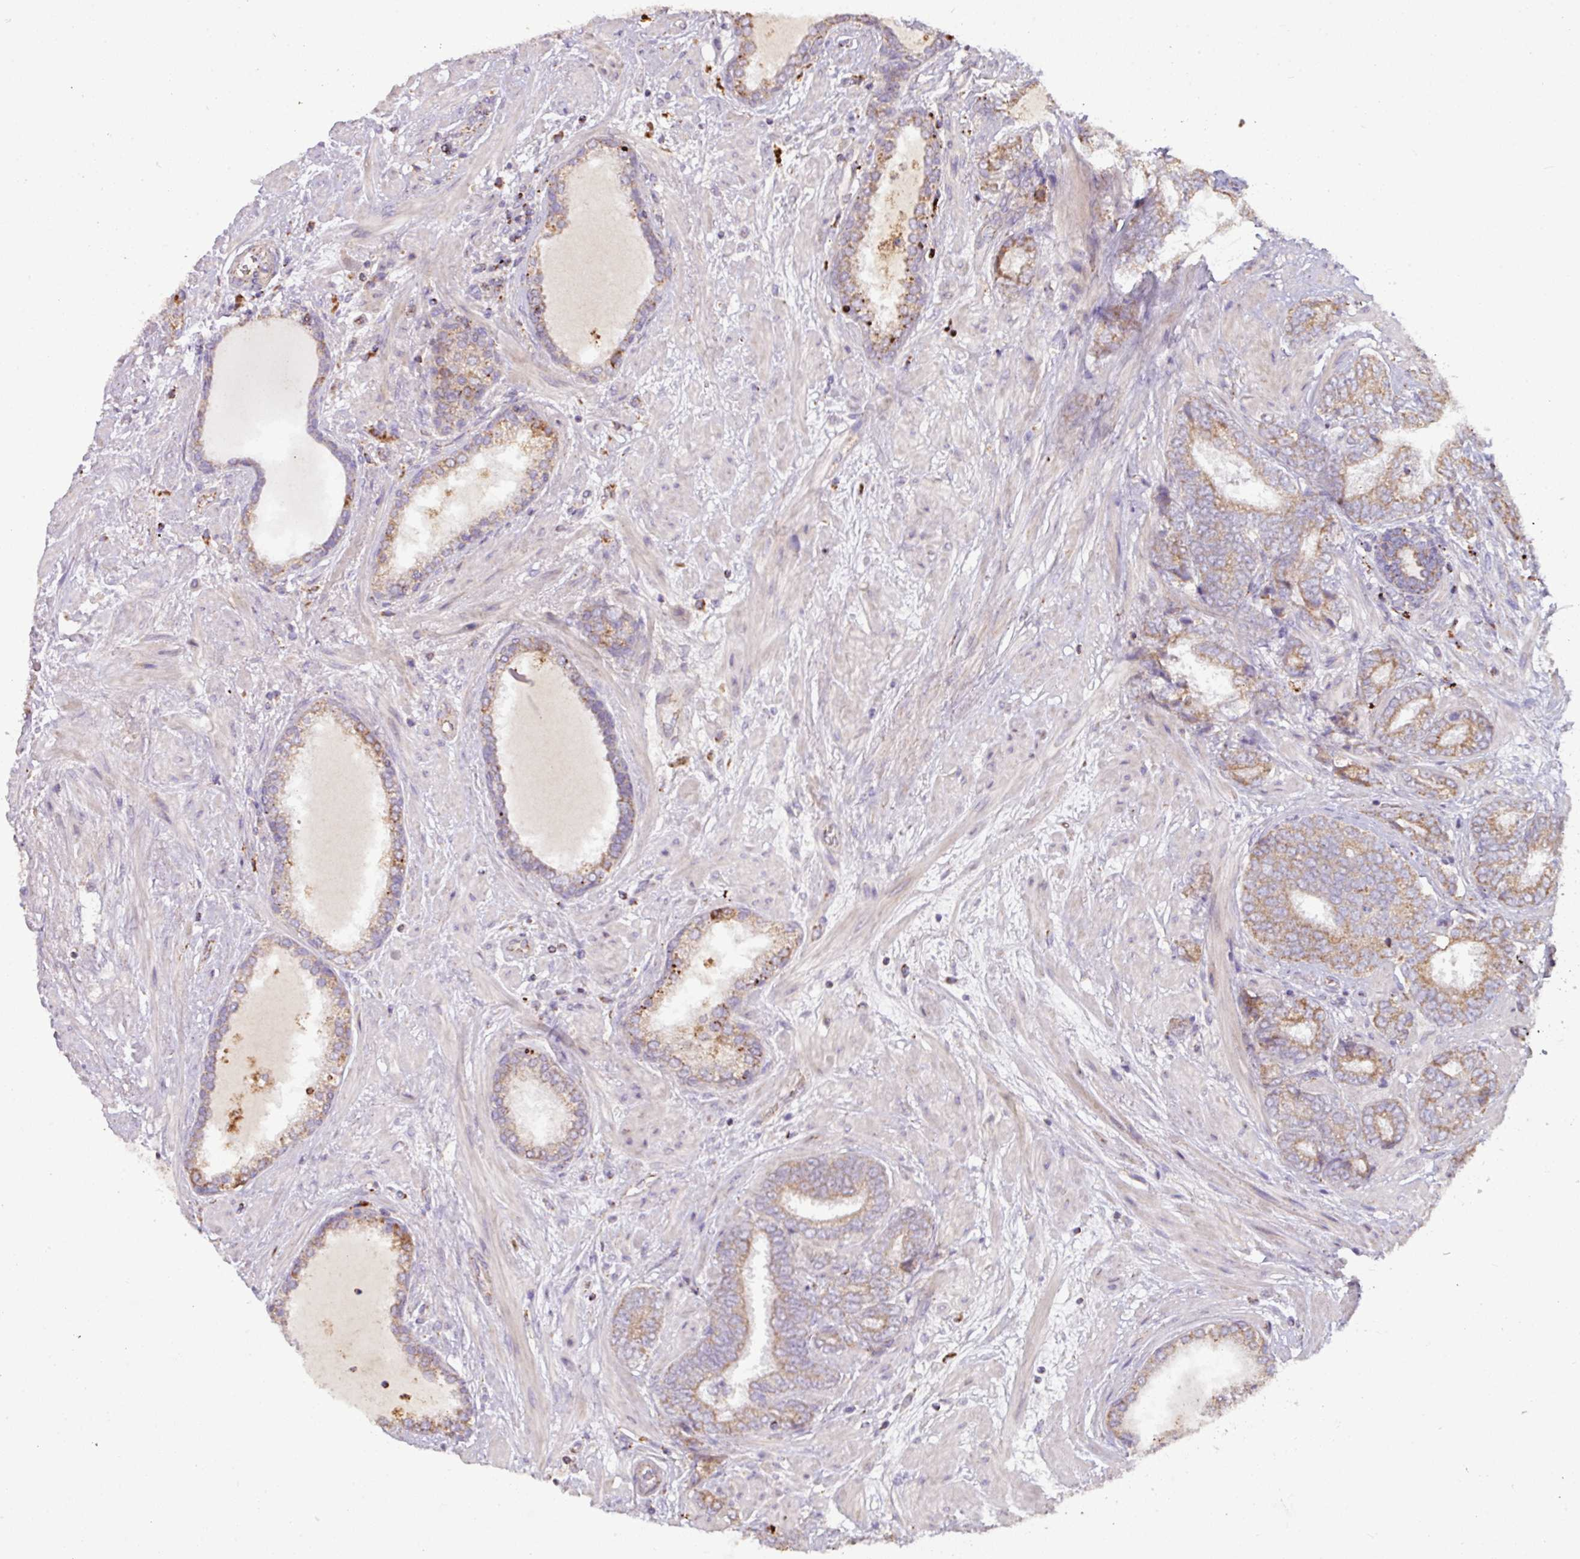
{"staining": {"intensity": "moderate", "quantity": ">75%", "location": "cytoplasmic/membranous"}, "tissue": "prostate cancer", "cell_type": "Tumor cells", "image_type": "cancer", "snomed": [{"axis": "morphology", "description": "Adenocarcinoma, High grade"}, {"axis": "topography", "description": "Prostate"}], "caption": "Brown immunohistochemical staining in human prostate cancer (high-grade adenocarcinoma) exhibits moderate cytoplasmic/membranous staining in about >75% of tumor cells. The staining is performed using DAB (3,3'-diaminobenzidine) brown chromogen to label protein expression. The nuclei are counter-stained blue using hematoxylin.", "gene": "SQOR", "patient": {"sex": "male", "age": 72}}